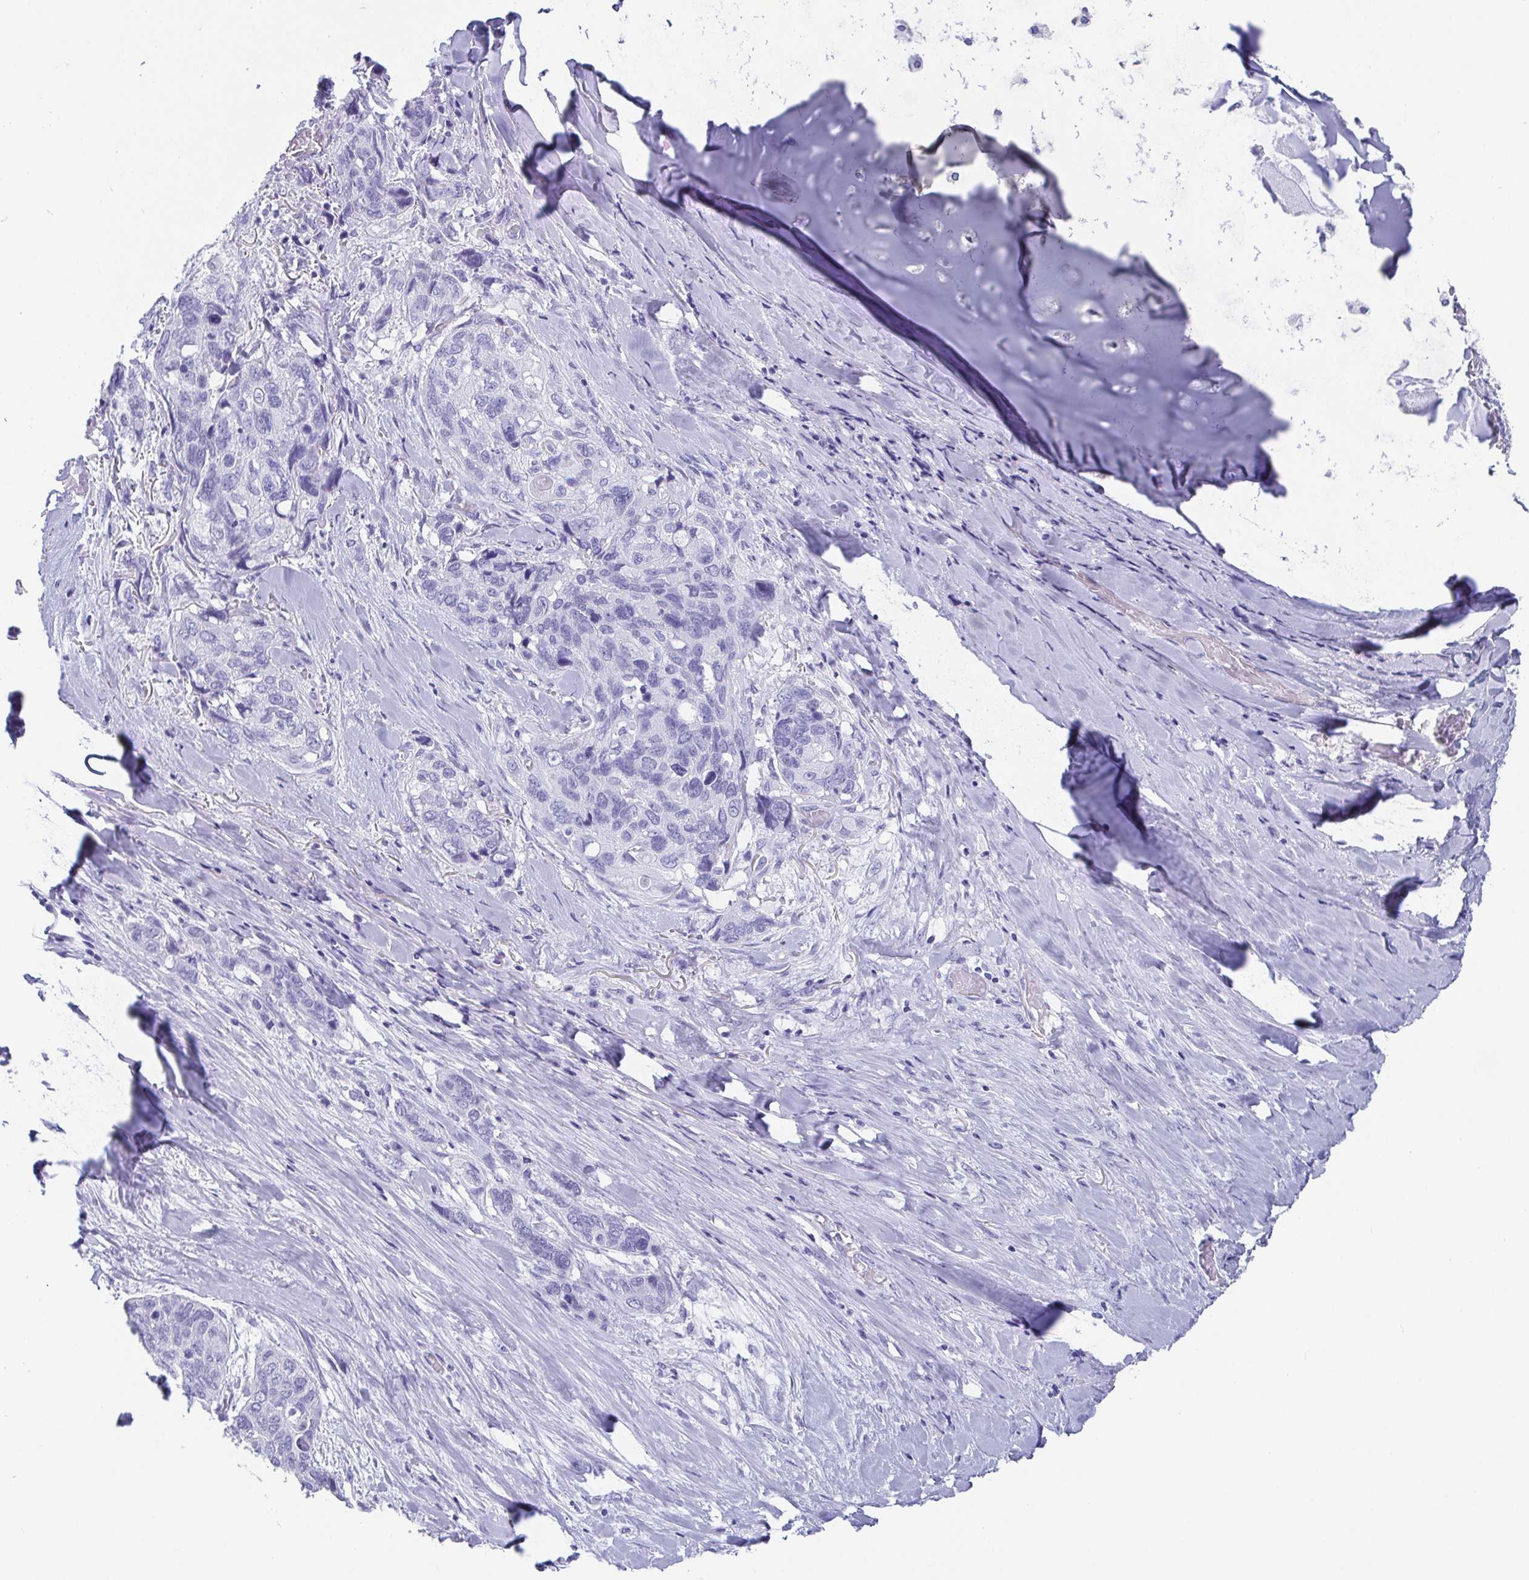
{"staining": {"intensity": "negative", "quantity": "none", "location": "none"}, "tissue": "lung cancer", "cell_type": "Tumor cells", "image_type": "cancer", "snomed": [{"axis": "morphology", "description": "Squamous cell carcinoma, NOS"}, {"axis": "morphology", "description": "Squamous cell carcinoma, metastatic, NOS"}, {"axis": "topography", "description": "Lymph node"}, {"axis": "topography", "description": "Lung"}], "caption": "The micrograph exhibits no significant positivity in tumor cells of squamous cell carcinoma (lung).", "gene": "SCGN", "patient": {"sex": "male", "age": 41}}